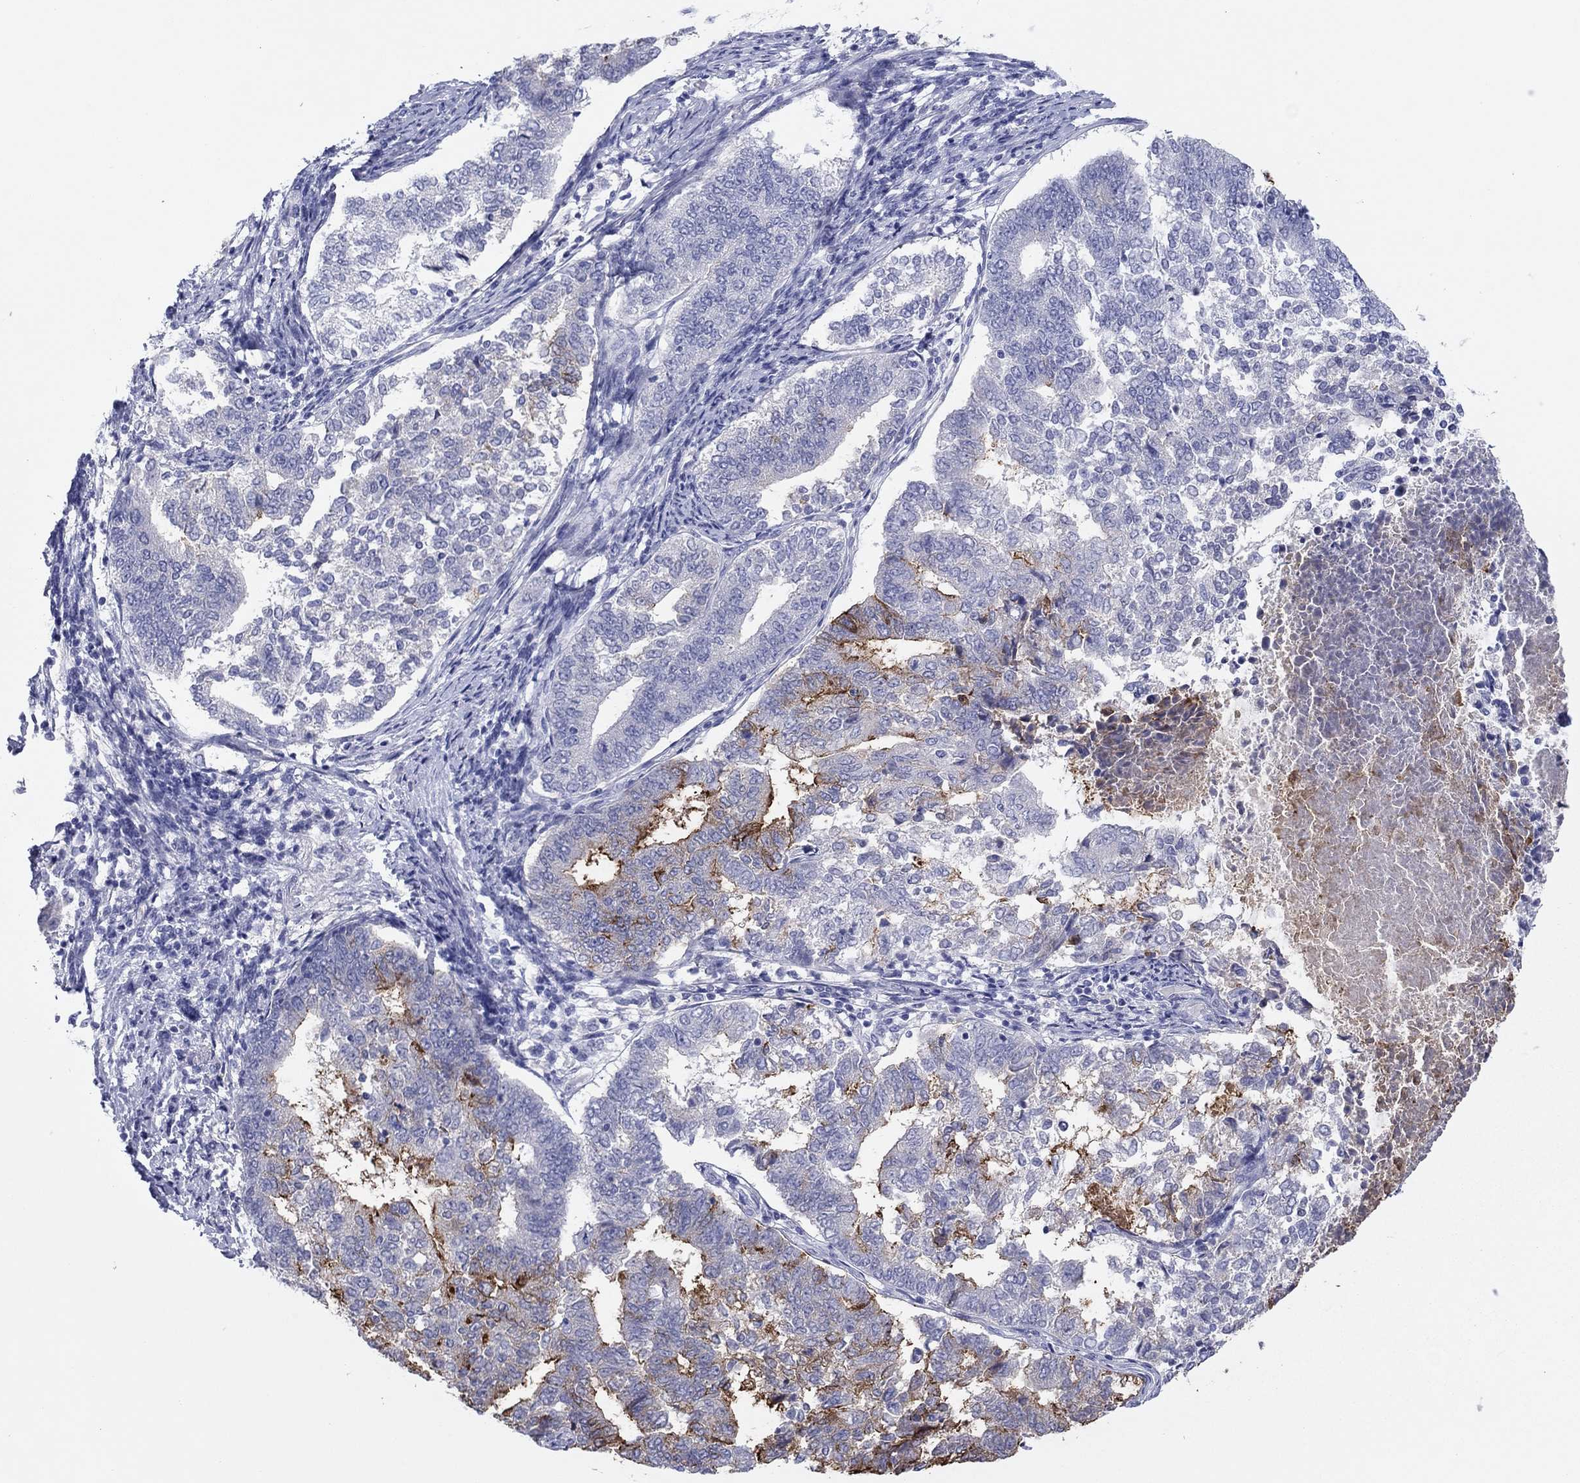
{"staining": {"intensity": "strong", "quantity": "<25%", "location": "cytoplasmic/membranous"}, "tissue": "endometrial cancer", "cell_type": "Tumor cells", "image_type": "cancer", "snomed": [{"axis": "morphology", "description": "Adenocarcinoma, NOS"}, {"axis": "topography", "description": "Endometrium"}], "caption": "A micrograph showing strong cytoplasmic/membranous staining in about <25% of tumor cells in endometrial cancer (adenocarcinoma), as visualized by brown immunohistochemical staining.", "gene": "ERICH3", "patient": {"sex": "female", "age": 65}}